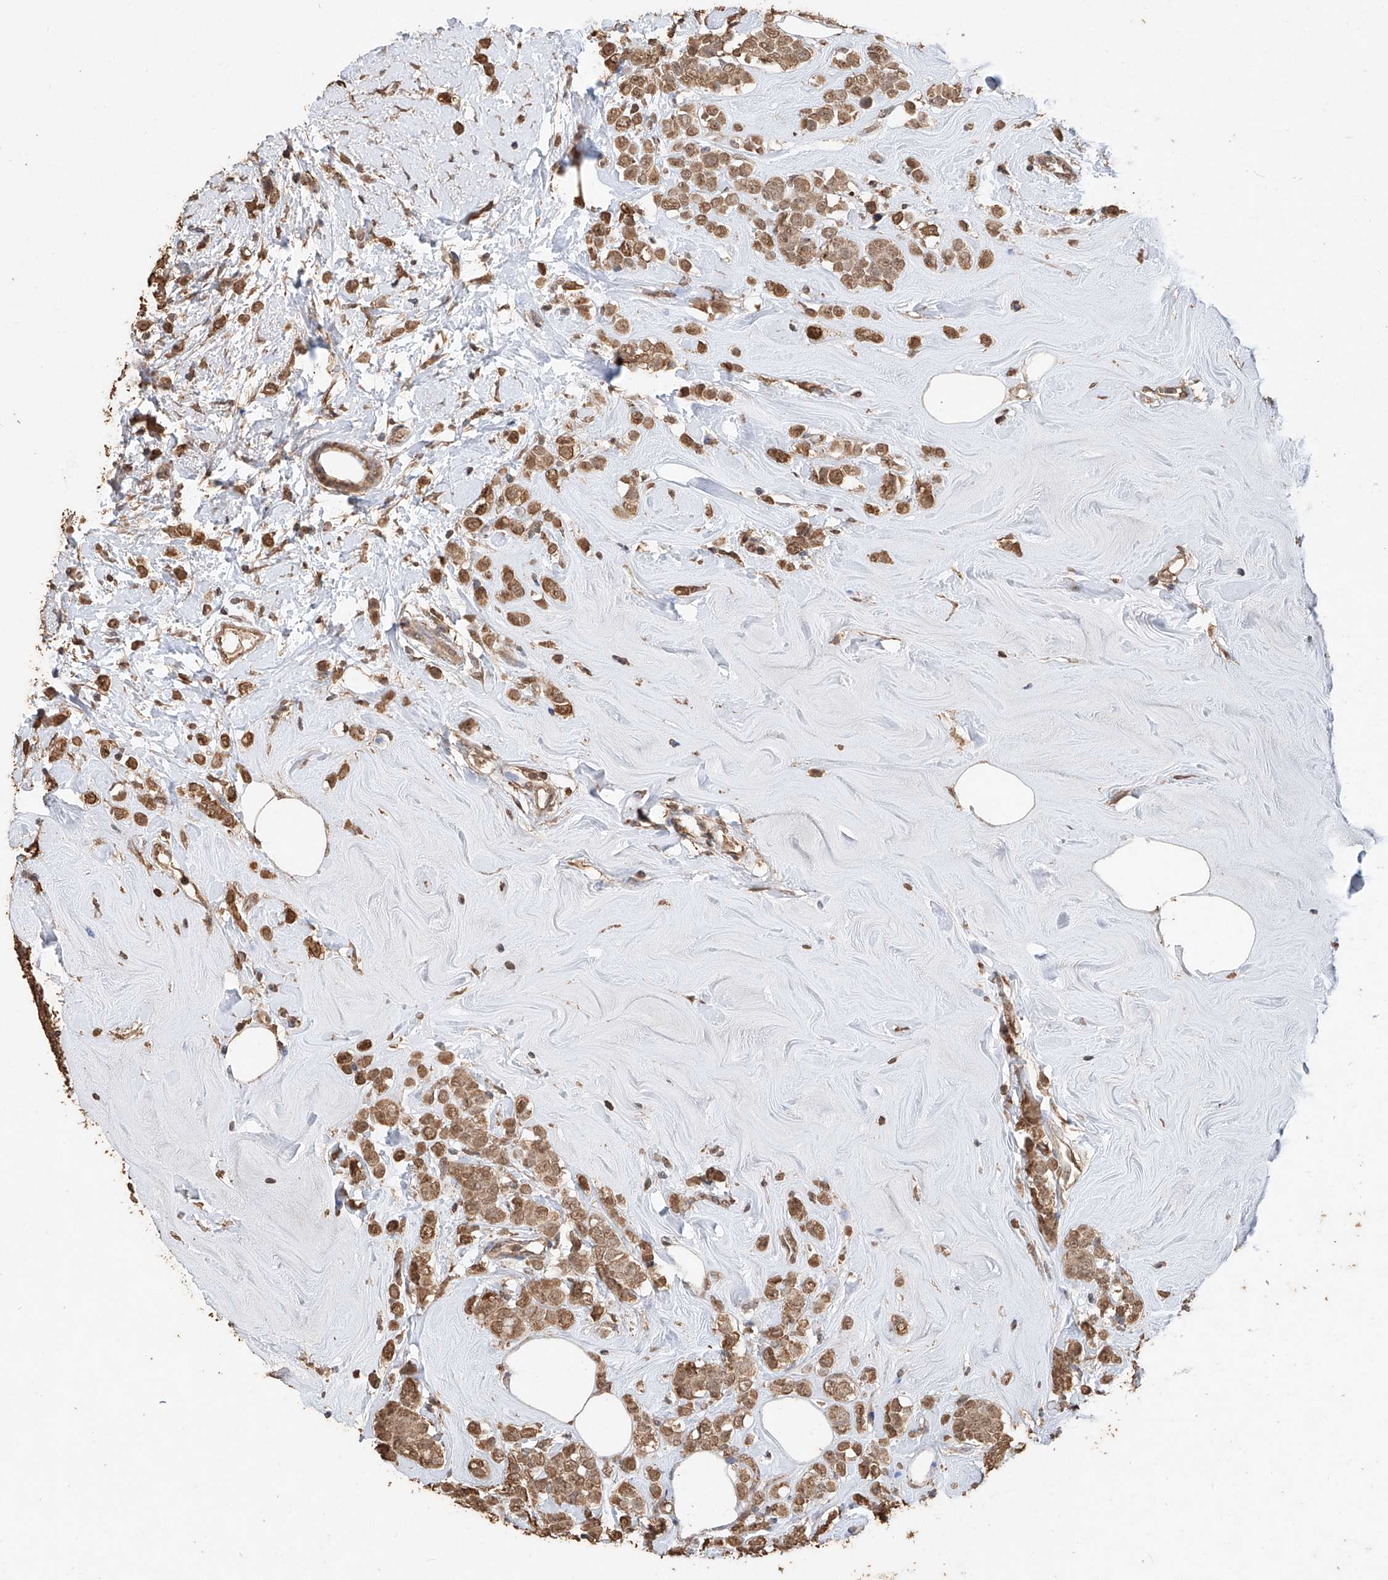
{"staining": {"intensity": "moderate", "quantity": ">75%", "location": "cytoplasmic/membranous"}, "tissue": "breast cancer", "cell_type": "Tumor cells", "image_type": "cancer", "snomed": [{"axis": "morphology", "description": "Lobular carcinoma"}, {"axis": "topography", "description": "Breast"}], "caption": "Breast cancer (lobular carcinoma) was stained to show a protein in brown. There is medium levels of moderate cytoplasmic/membranous expression in approximately >75% of tumor cells.", "gene": "ELOVL1", "patient": {"sex": "female", "age": 47}}